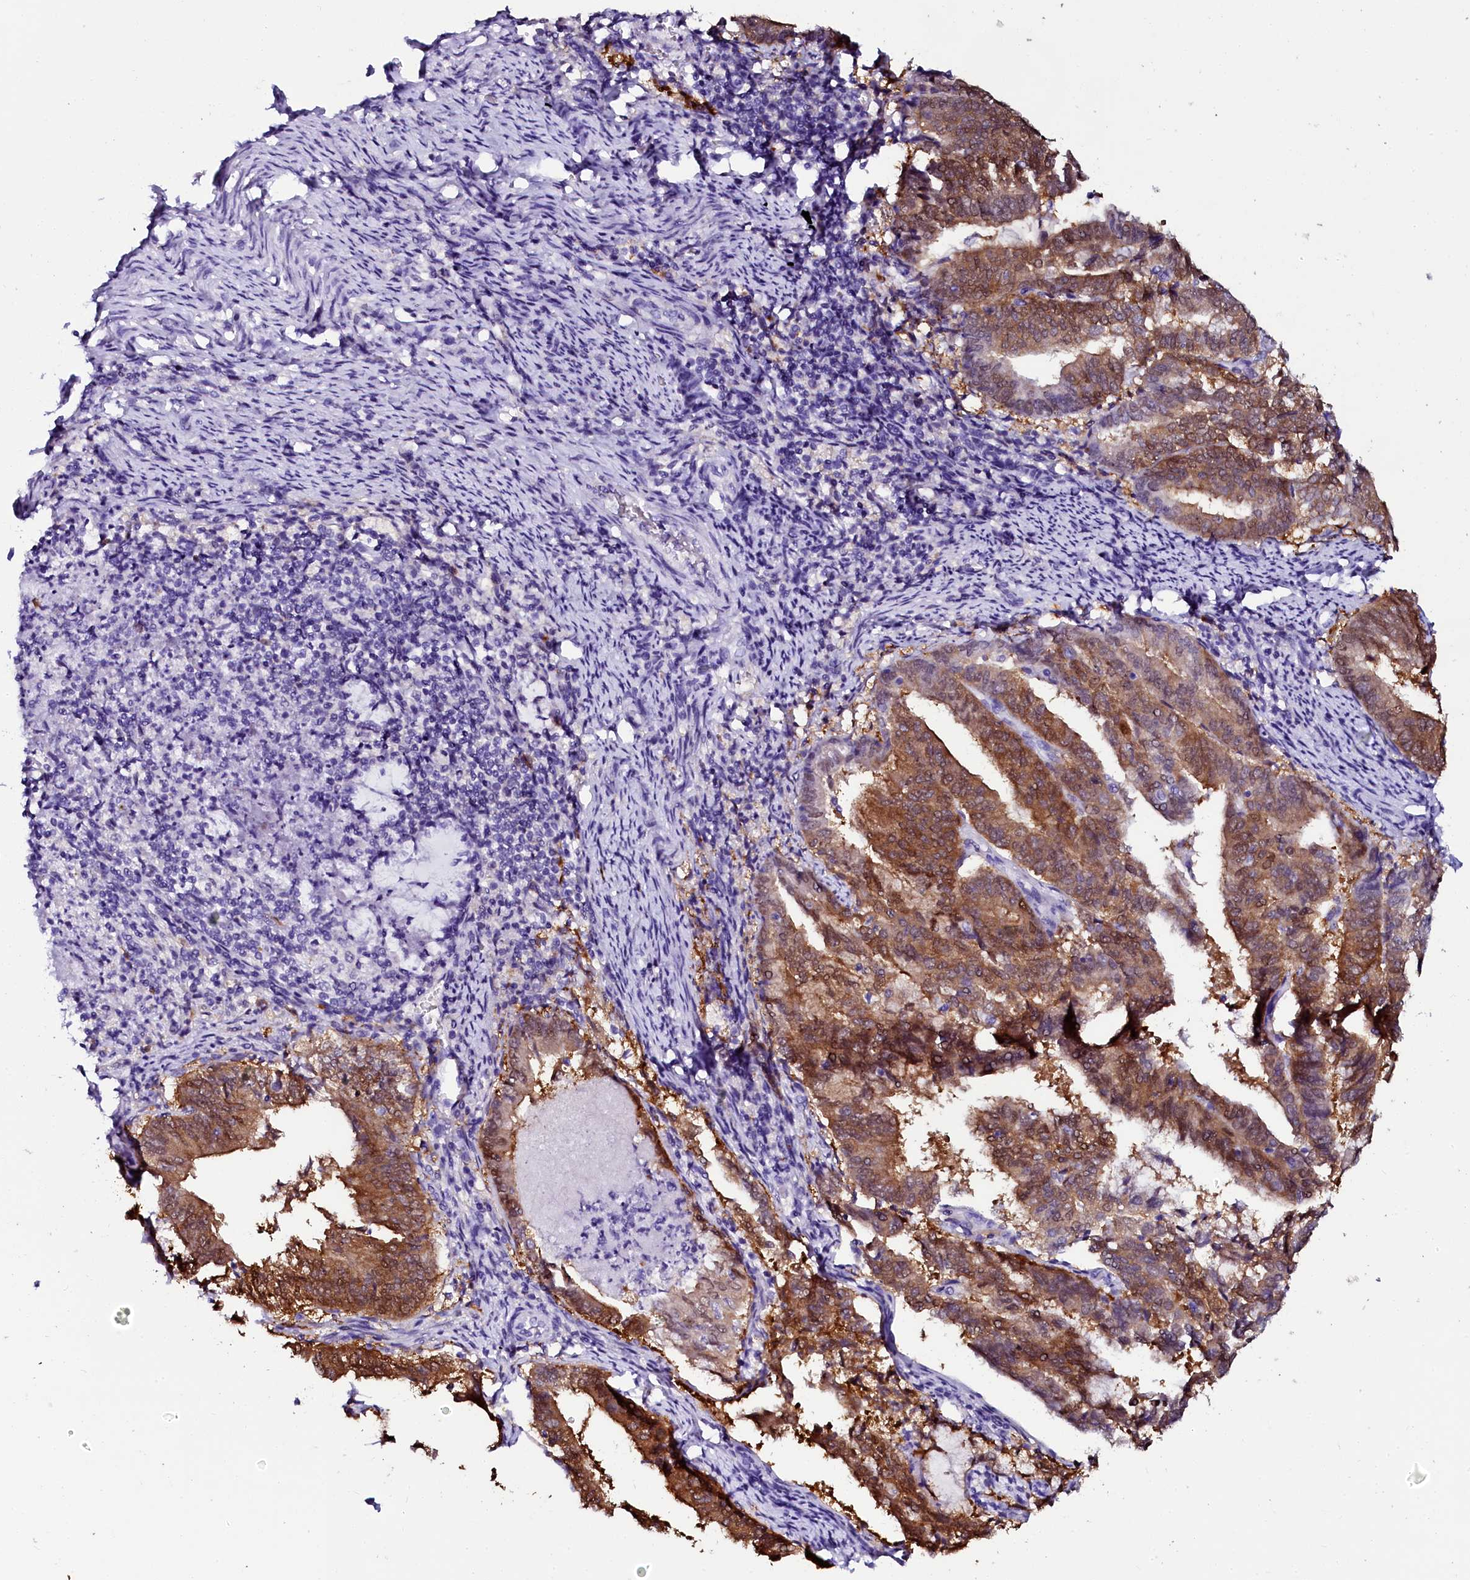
{"staining": {"intensity": "strong", "quantity": ">75%", "location": "cytoplasmic/membranous"}, "tissue": "endometrial cancer", "cell_type": "Tumor cells", "image_type": "cancer", "snomed": [{"axis": "morphology", "description": "Adenocarcinoma, NOS"}, {"axis": "topography", "description": "Endometrium"}], "caption": "About >75% of tumor cells in human adenocarcinoma (endometrial) reveal strong cytoplasmic/membranous protein positivity as visualized by brown immunohistochemical staining.", "gene": "SORD", "patient": {"sex": "female", "age": 80}}